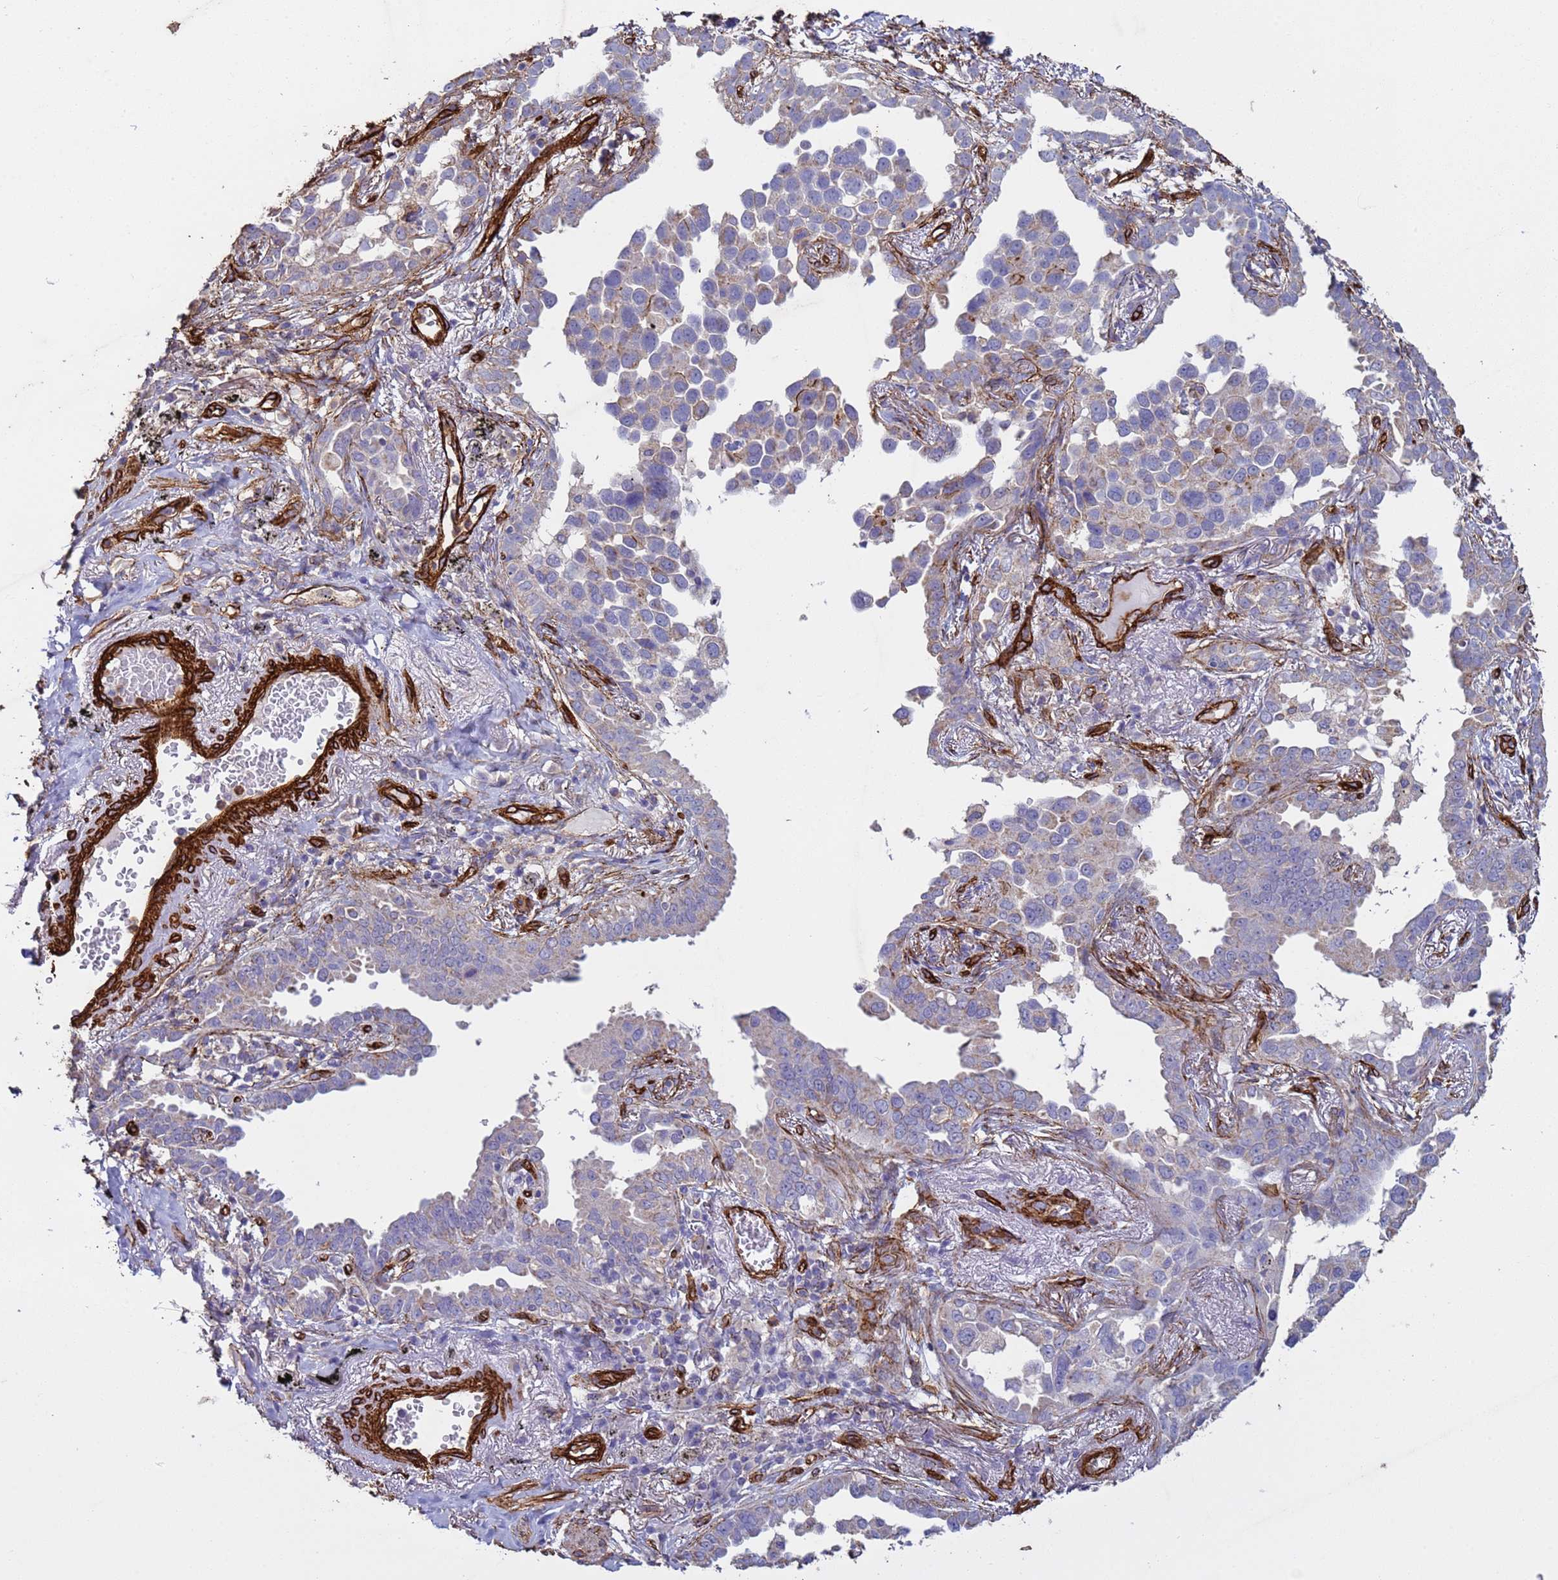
{"staining": {"intensity": "weak", "quantity": "25%-75%", "location": "cytoplasmic/membranous"}, "tissue": "lung cancer", "cell_type": "Tumor cells", "image_type": "cancer", "snomed": [{"axis": "morphology", "description": "Adenocarcinoma, NOS"}, {"axis": "topography", "description": "Lung"}], "caption": "This micrograph shows immunohistochemistry (IHC) staining of lung cancer (adenocarcinoma), with low weak cytoplasmic/membranous staining in approximately 25%-75% of tumor cells.", "gene": "GASK1A", "patient": {"sex": "male", "age": 67}}